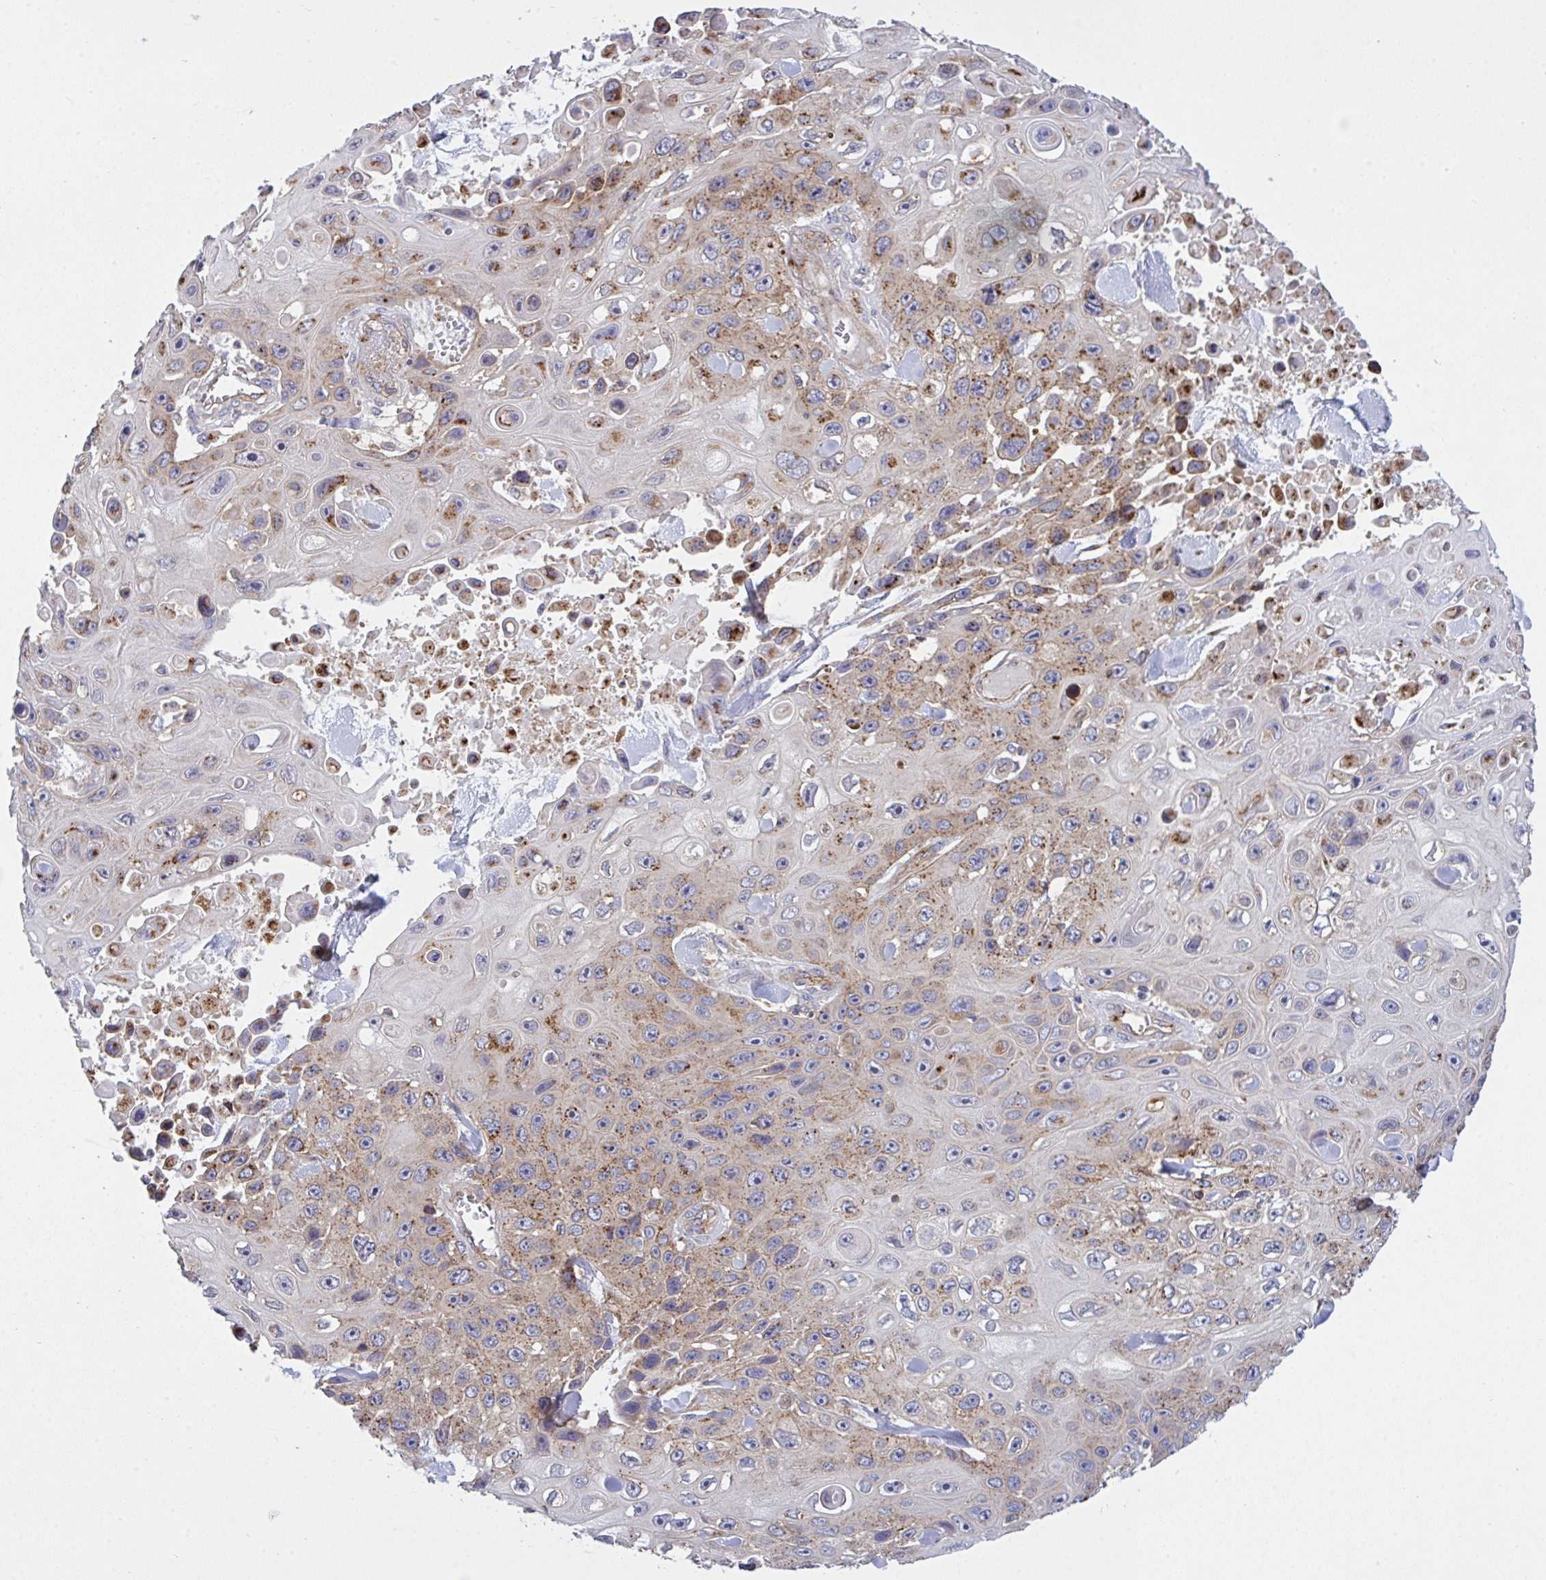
{"staining": {"intensity": "moderate", "quantity": "25%-75%", "location": "cytoplasmic/membranous"}, "tissue": "skin cancer", "cell_type": "Tumor cells", "image_type": "cancer", "snomed": [{"axis": "morphology", "description": "Squamous cell carcinoma, NOS"}, {"axis": "topography", "description": "Skin"}], "caption": "IHC of skin cancer displays medium levels of moderate cytoplasmic/membranous expression in about 25%-75% of tumor cells.", "gene": "C4orf36", "patient": {"sex": "male", "age": 82}}